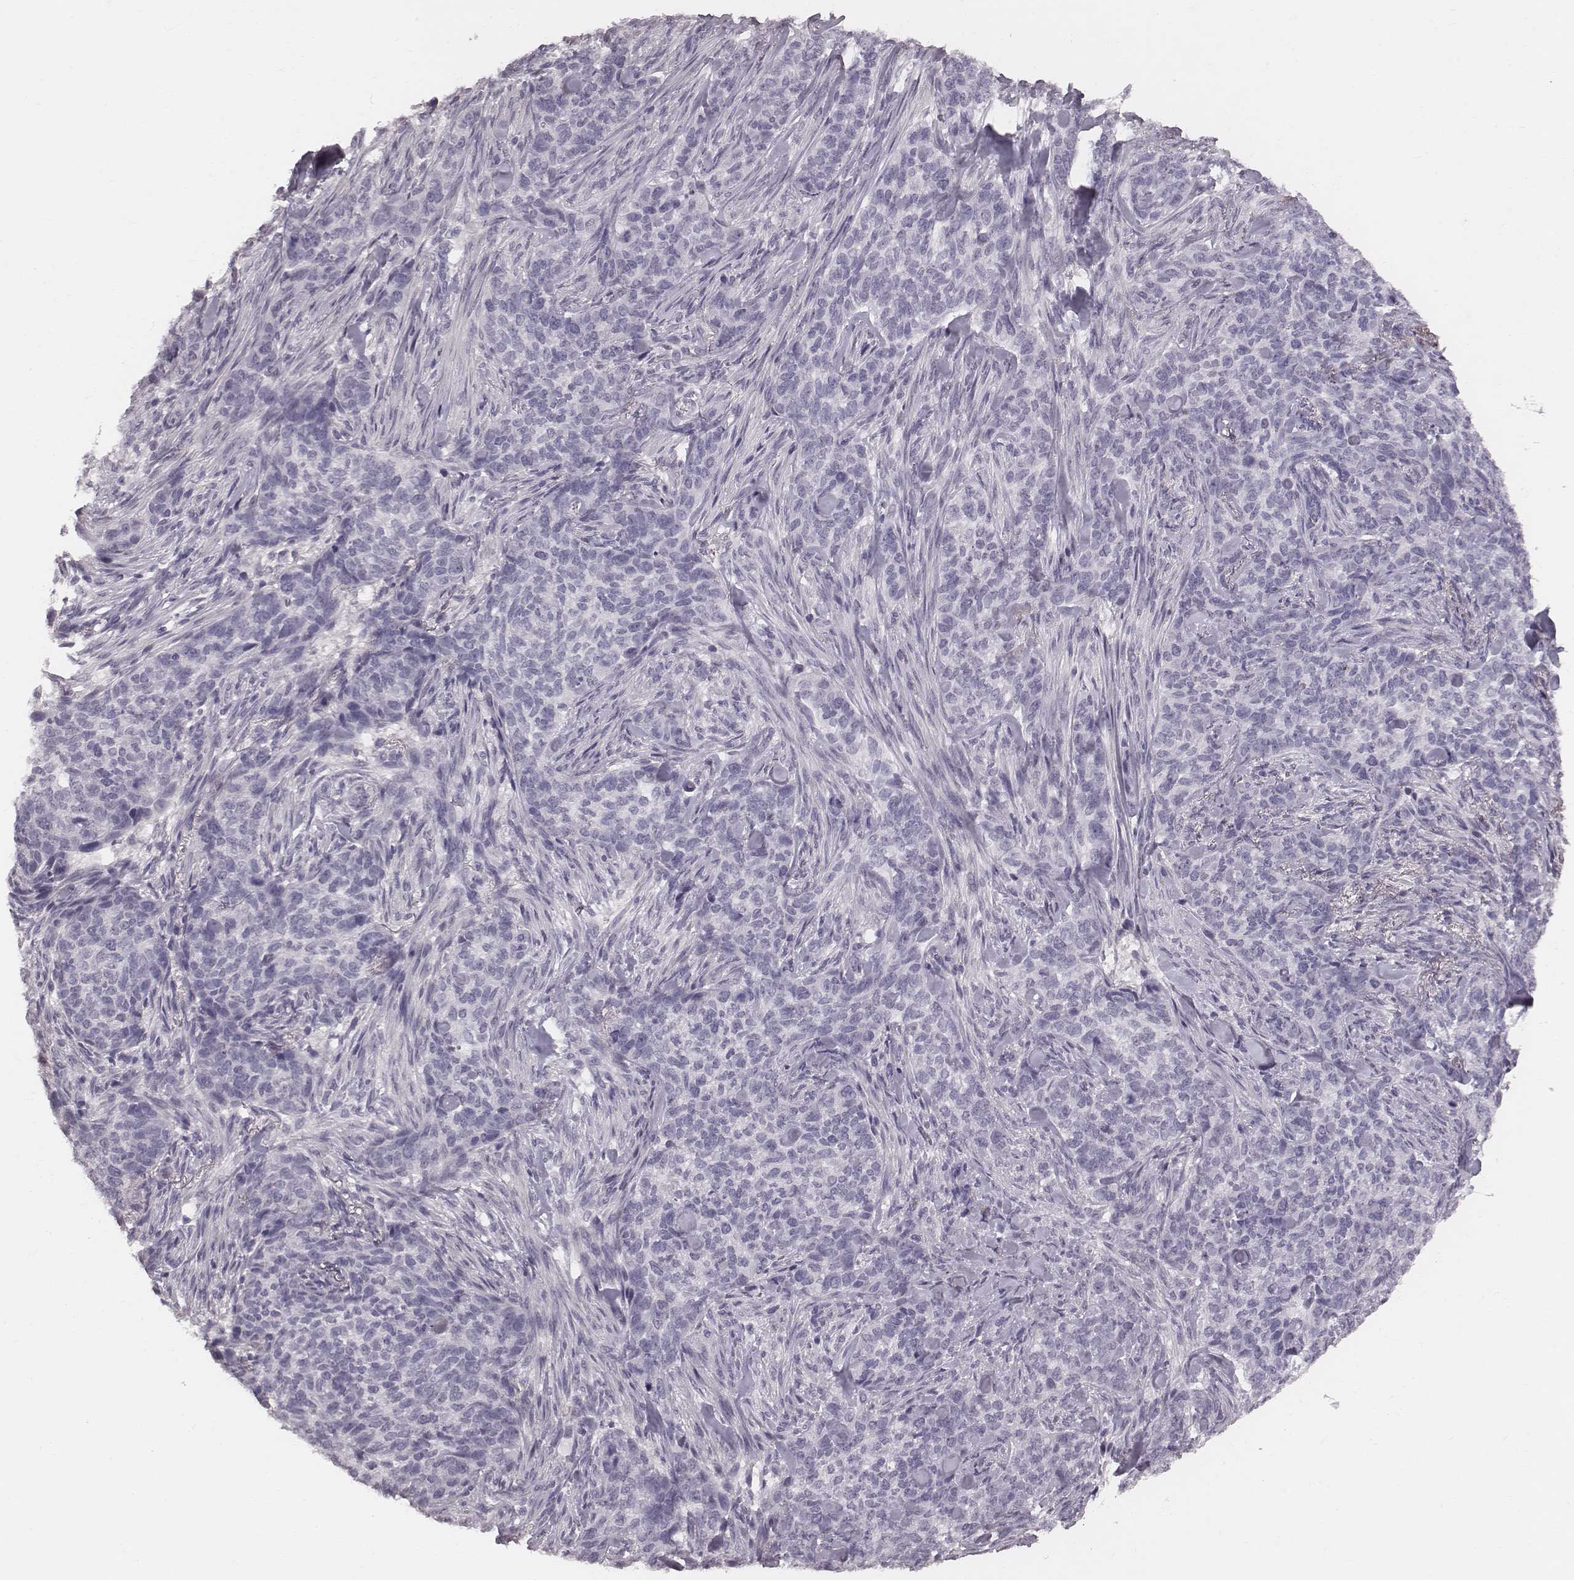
{"staining": {"intensity": "negative", "quantity": "none", "location": "none"}, "tissue": "skin cancer", "cell_type": "Tumor cells", "image_type": "cancer", "snomed": [{"axis": "morphology", "description": "Basal cell carcinoma"}, {"axis": "topography", "description": "Skin"}], "caption": "Basal cell carcinoma (skin) was stained to show a protein in brown. There is no significant positivity in tumor cells. The staining is performed using DAB (3,3'-diaminobenzidine) brown chromogen with nuclei counter-stained in using hematoxylin.", "gene": "CFTR", "patient": {"sex": "female", "age": 69}}